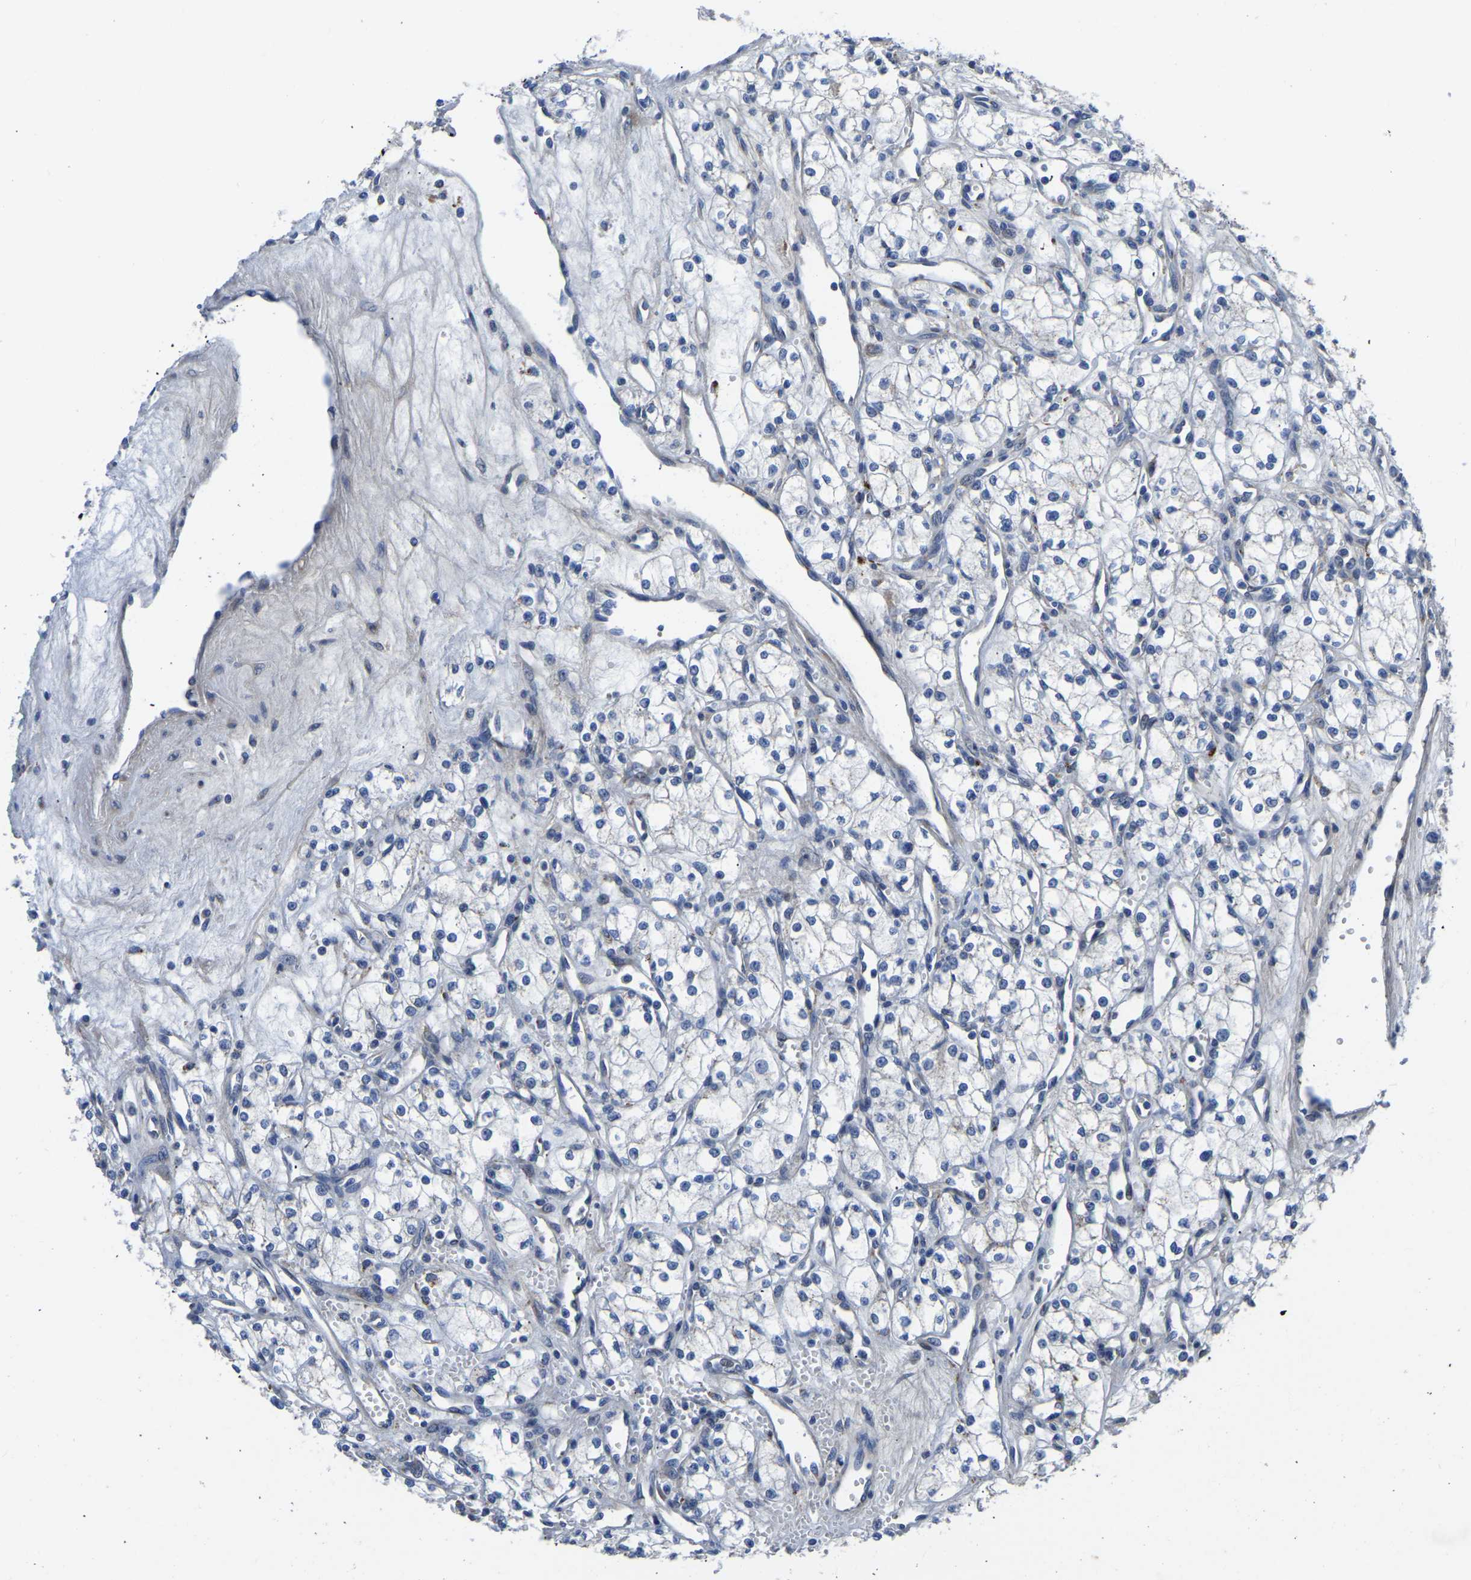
{"staining": {"intensity": "negative", "quantity": "none", "location": "none"}, "tissue": "renal cancer", "cell_type": "Tumor cells", "image_type": "cancer", "snomed": [{"axis": "morphology", "description": "Adenocarcinoma, NOS"}, {"axis": "topography", "description": "Kidney"}], "caption": "DAB immunohistochemical staining of human renal cancer (adenocarcinoma) reveals no significant expression in tumor cells.", "gene": "PDLIM7", "patient": {"sex": "male", "age": 59}}